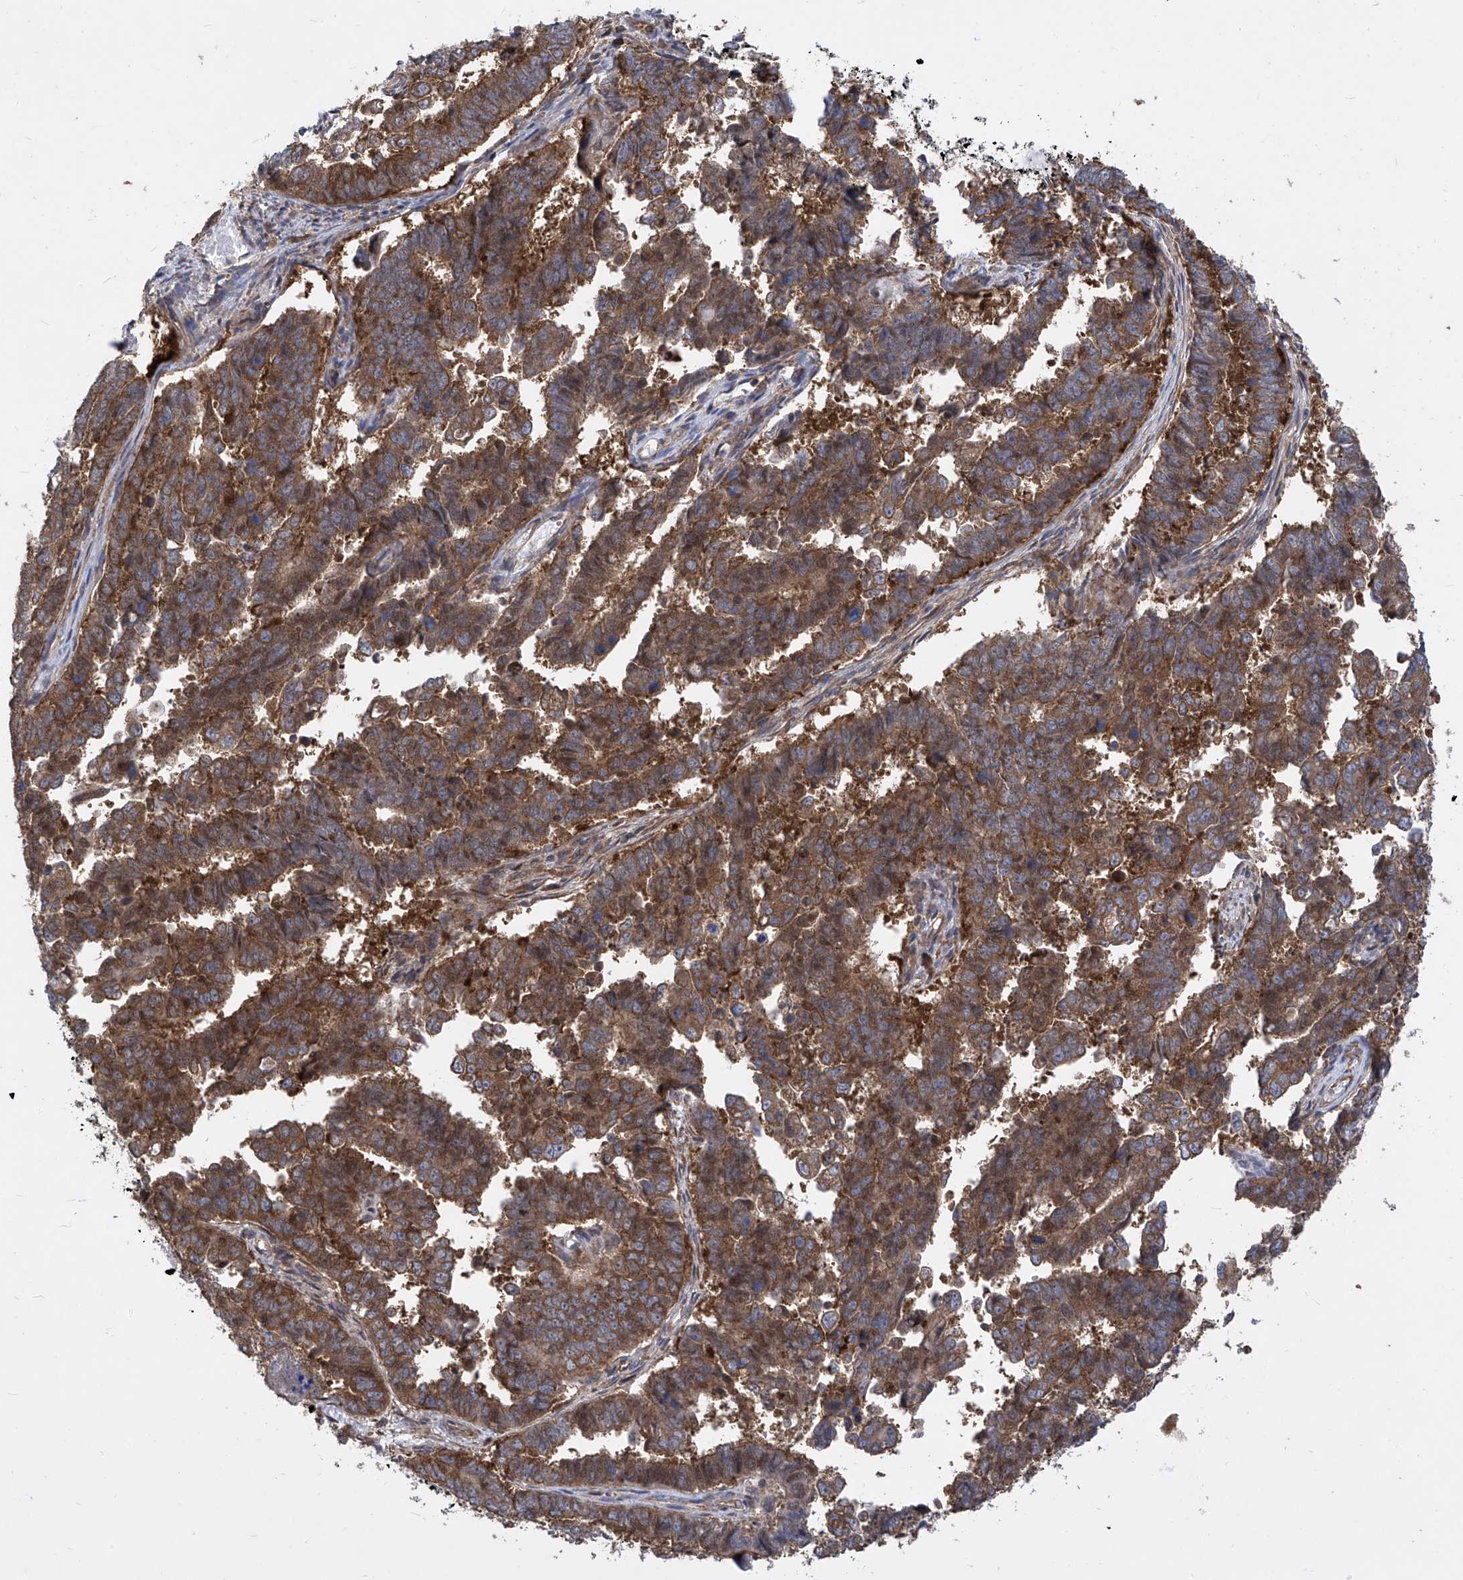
{"staining": {"intensity": "strong", "quantity": ">75%", "location": "cytoplasmic/membranous"}, "tissue": "endometrial cancer", "cell_type": "Tumor cells", "image_type": "cancer", "snomed": [{"axis": "morphology", "description": "Adenocarcinoma, NOS"}, {"axis": "topography", "description": "Endometrium"}], "caption": "Adenocarcinoma (endometrial) was stained to show a protein in brown. There is high levels of strong cytoplasmic/membranous positivity in approximately >75% of tumor cells.", "gene": "EIF3M", "patient": {"sex": "female", "age": 75}}